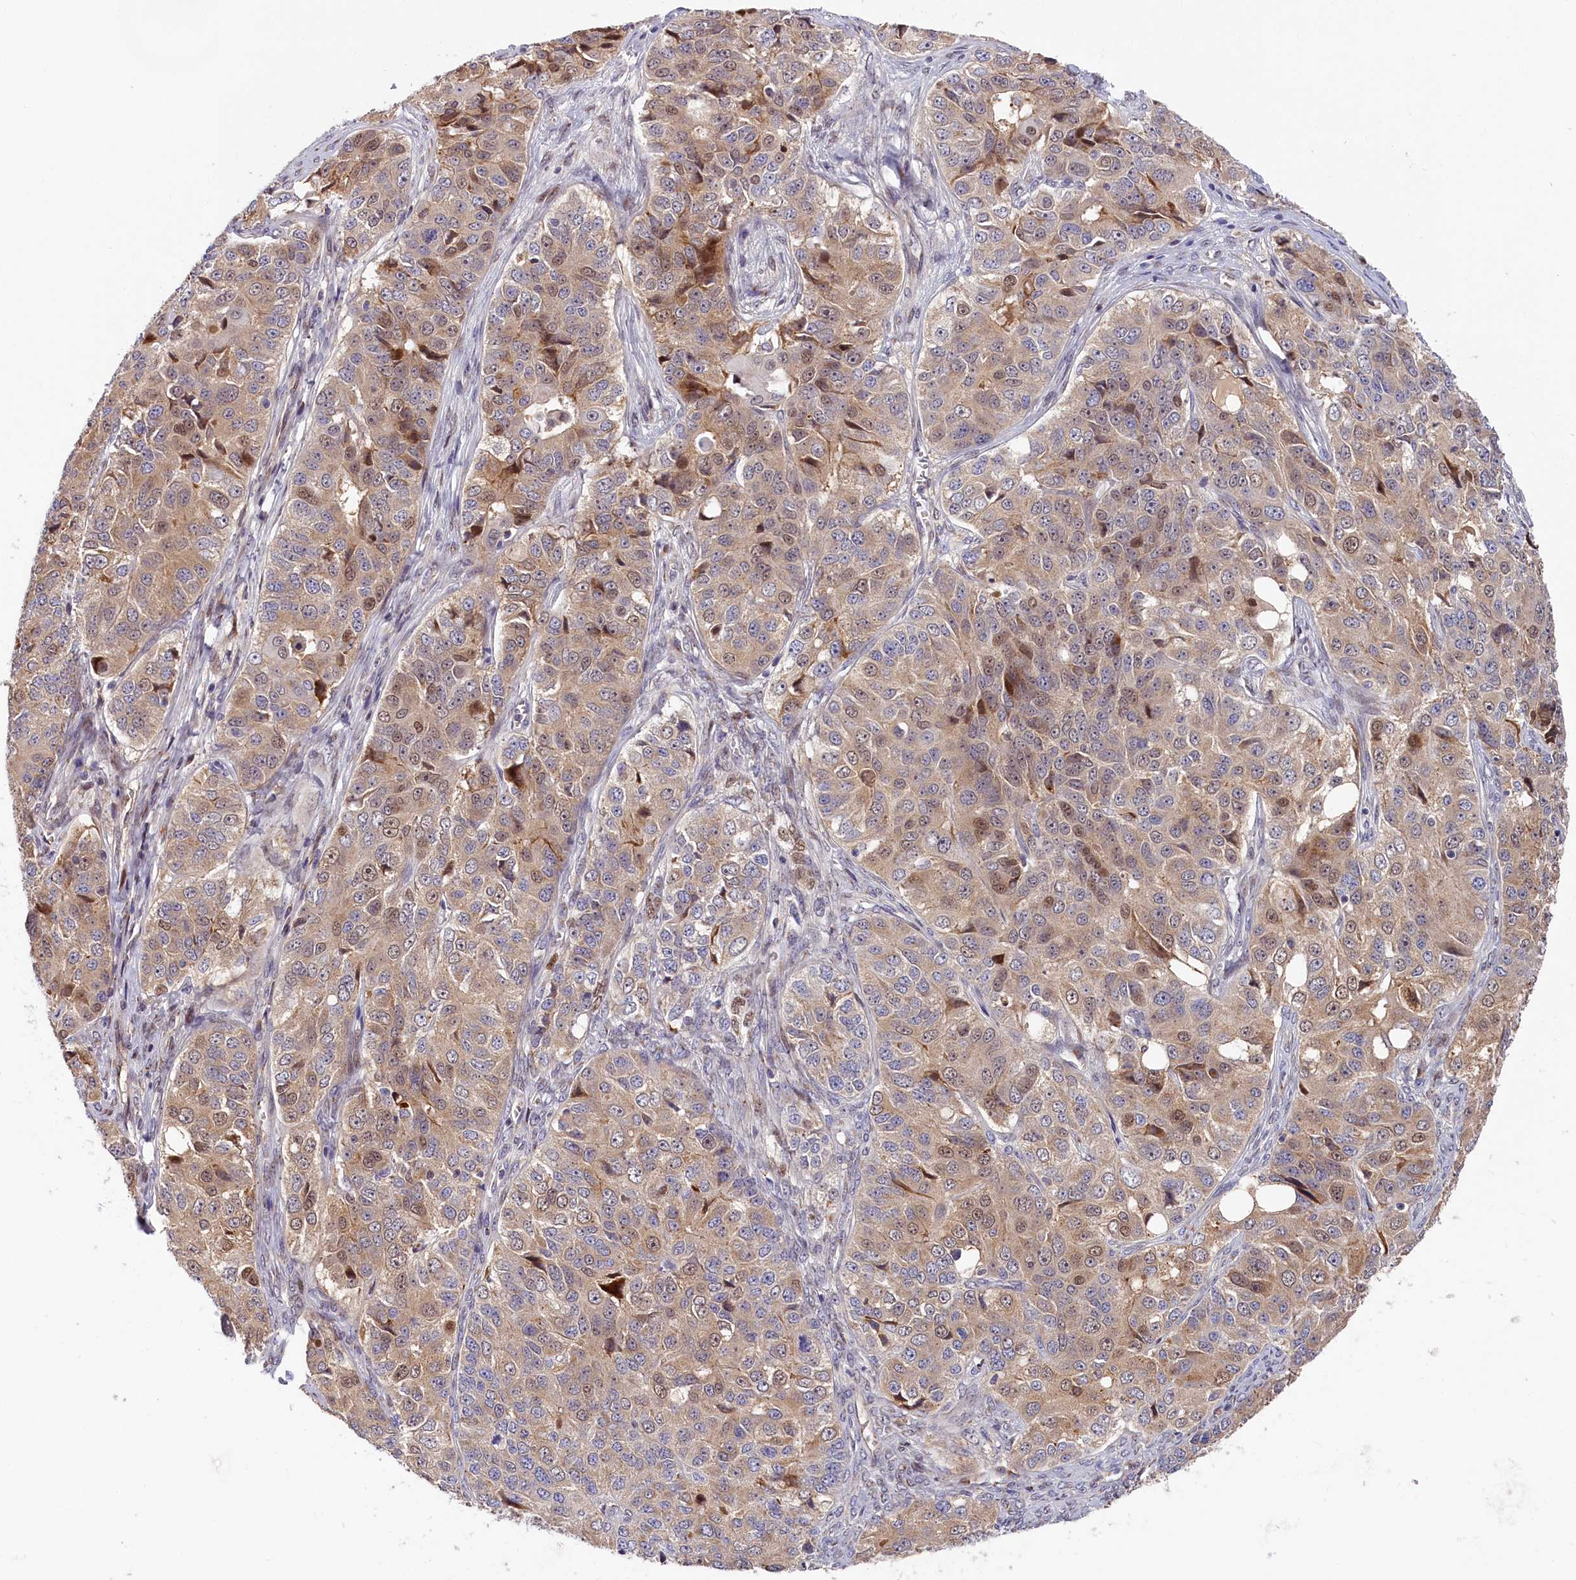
{"staining": {"intensity": "weak", "quantity": "25%-75%", "location": "cytoplasmic/membranous,nuclear"}, "tissue": "ovarian cancer", "cell_type": "Tumor cells", "image_type": "cancer", "snomed": [{"axis": "morphology", "description": "Carcinoma, endometroid"}, {"axis": "topography", "description": "Ovary"}], "caption": "Protein staining displays weak cytoplasmic/membranous and nuclear staining in about 25%-75% of tumor cells in ovarian cancer.", "gene": "CHST12", "patient": {"sex": "female", "age": 51}}